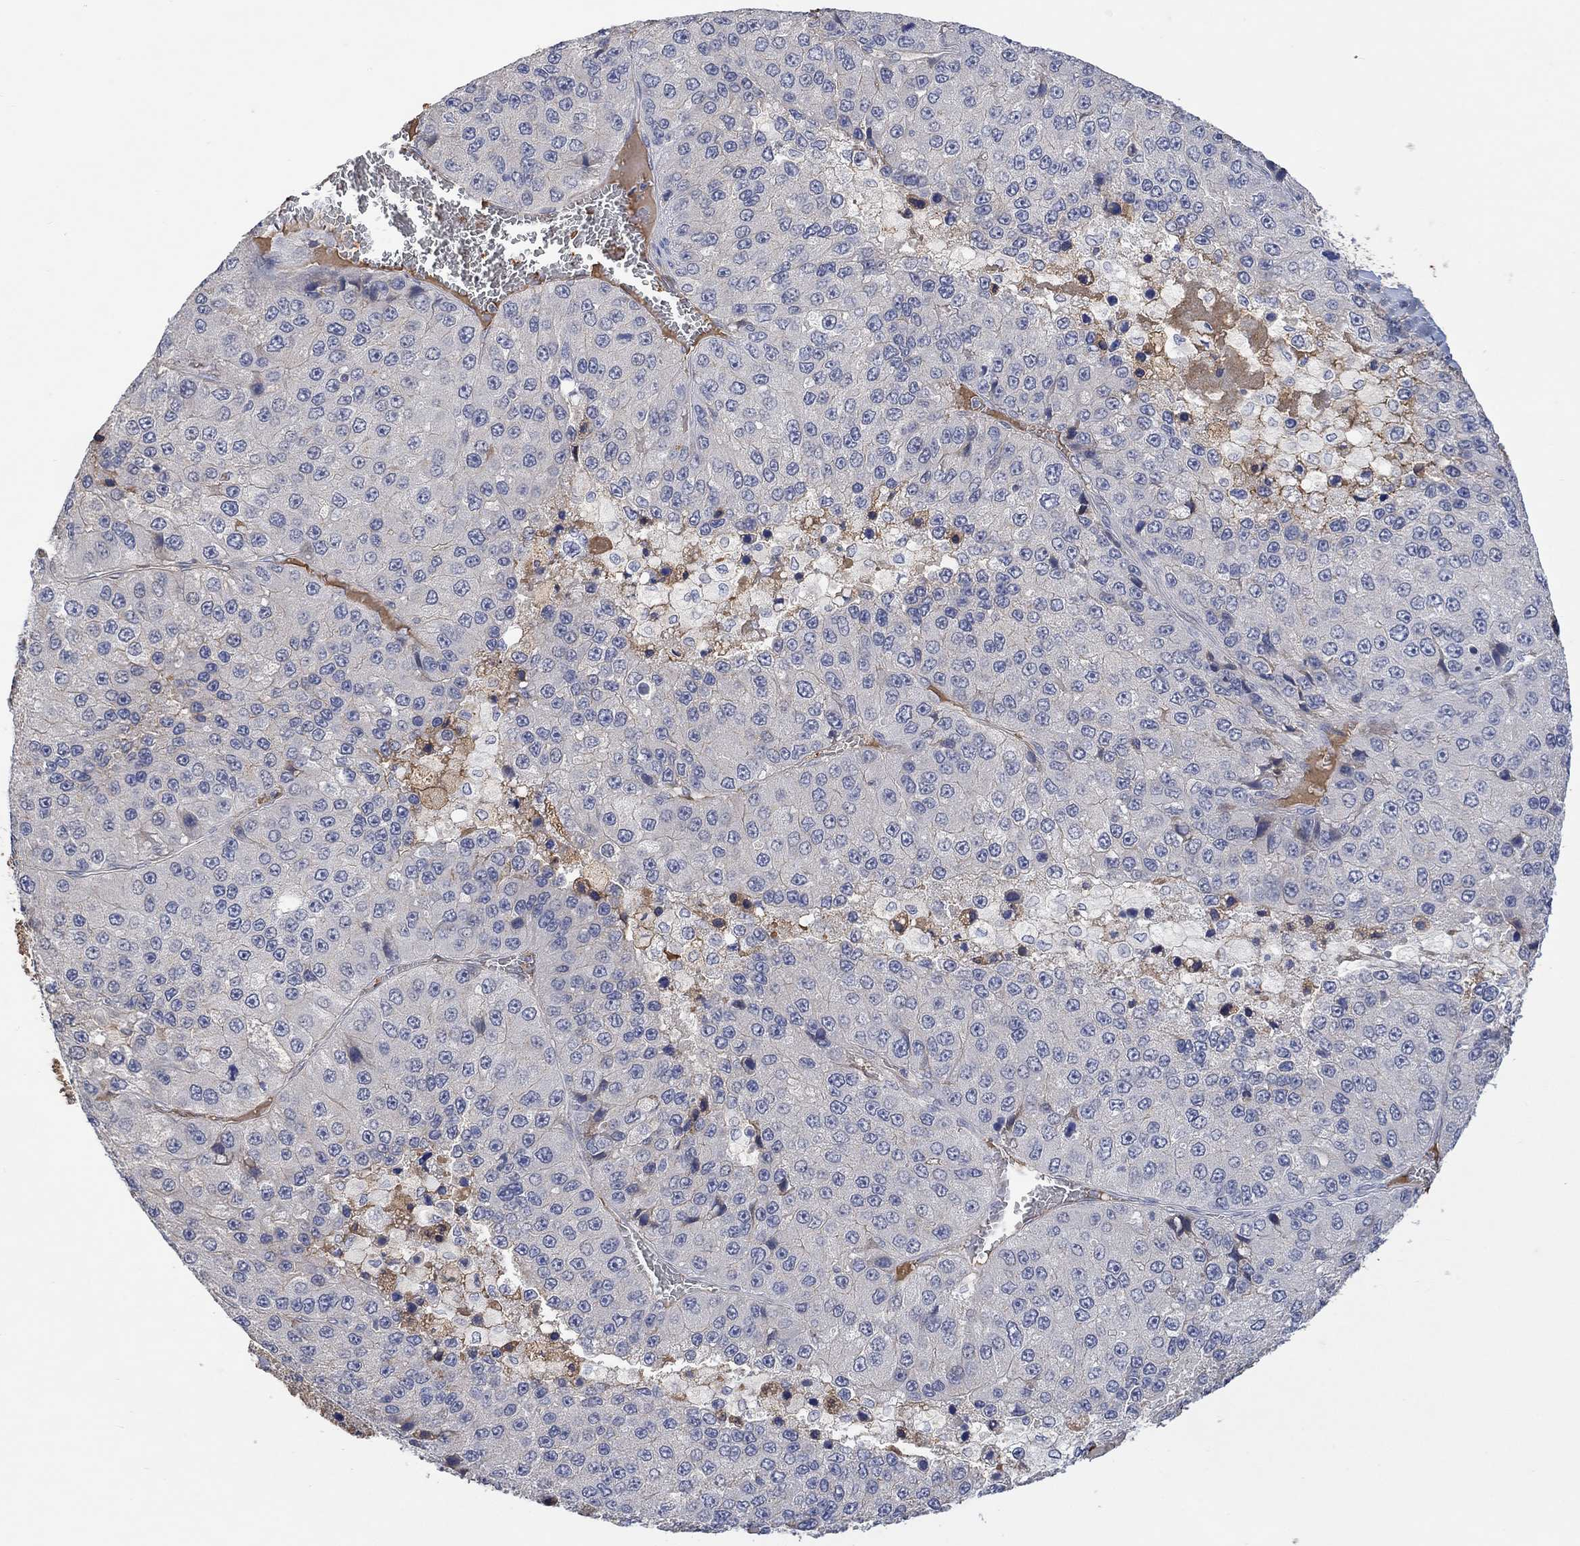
{"staining": {"intensity": "negative", "quantity": "none", "location": "none"}, "tissue": "liver cancer", "cell_type": "Tumor cells", "image_type": "cancer", "snomed": [{"axis": "morphology", "description": "Carcinoma, Hepatocellular, NOS"}, {"axis": "topography", "description": "Liver"}], "caption": "This histopathology image is of liver cancer (hepatocellular carcinoma) stained with immunohistochemistry (IHC) to label a protein in brown with the nuclei are counter-stained blue. There is no expression in tumor cells. The staining was performed using DAB (3,3'-diaminobenzidine) to visualize the protein expression in brown, while the nuclei were stained in blue with hematoxylin (Magnification: 20x).", "gene": "MSTN", "patient": {"sex": "female", "age": 73}}